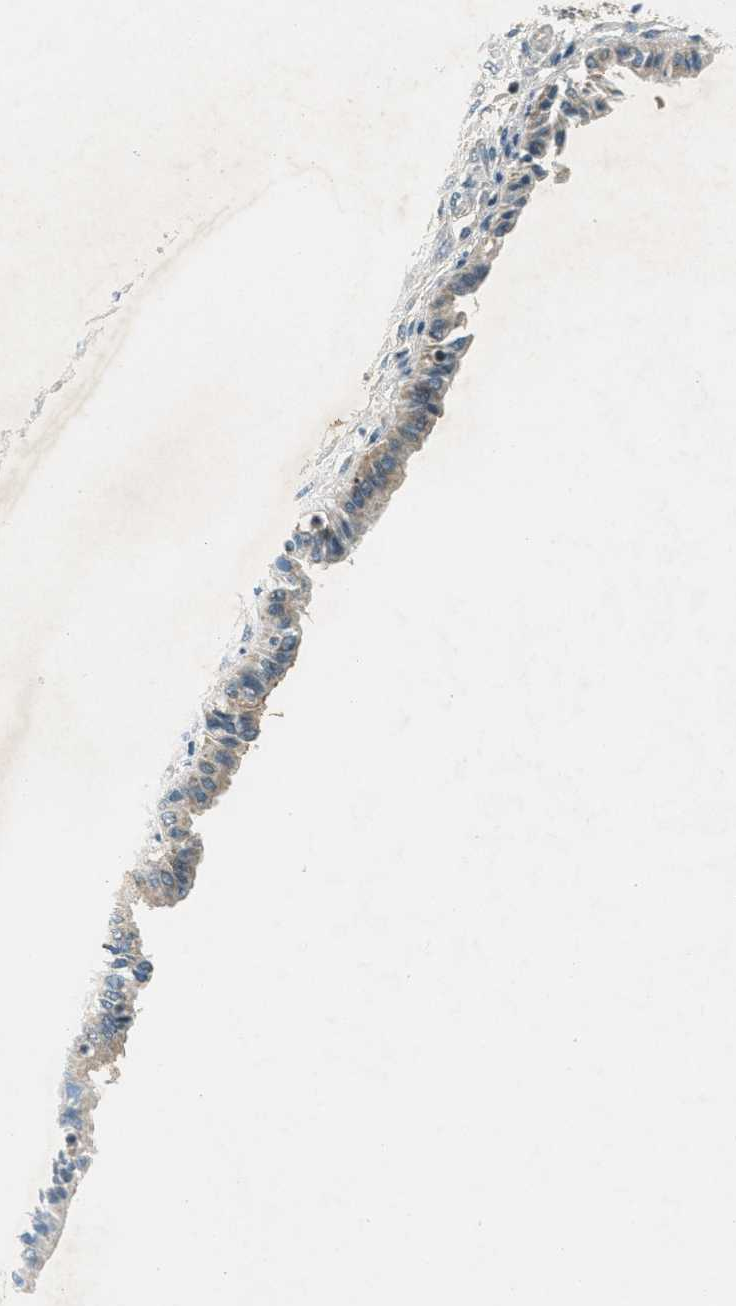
{"staining": {"intensity": "weak", "quantity": "<25%", "location": "nuclear"}, "tissue": "endometrium", "cell_type": "Cells in endometrial stroma", "image_type": "normal", "snomed": [{"axis": "morphology", "description": "Normal tissue, NOS"}, {"axis": "topography", "description": "Endometrium"}], "caption": "Unremarkable endometrium was stained to show a protein in brown. There is no significant staining in cells in endometrial stroma. (DAB immunohistochemistry with hematoxylin counter stain).", "gene": "TCF20", "patient": {"sex": "female", "age": 33}}